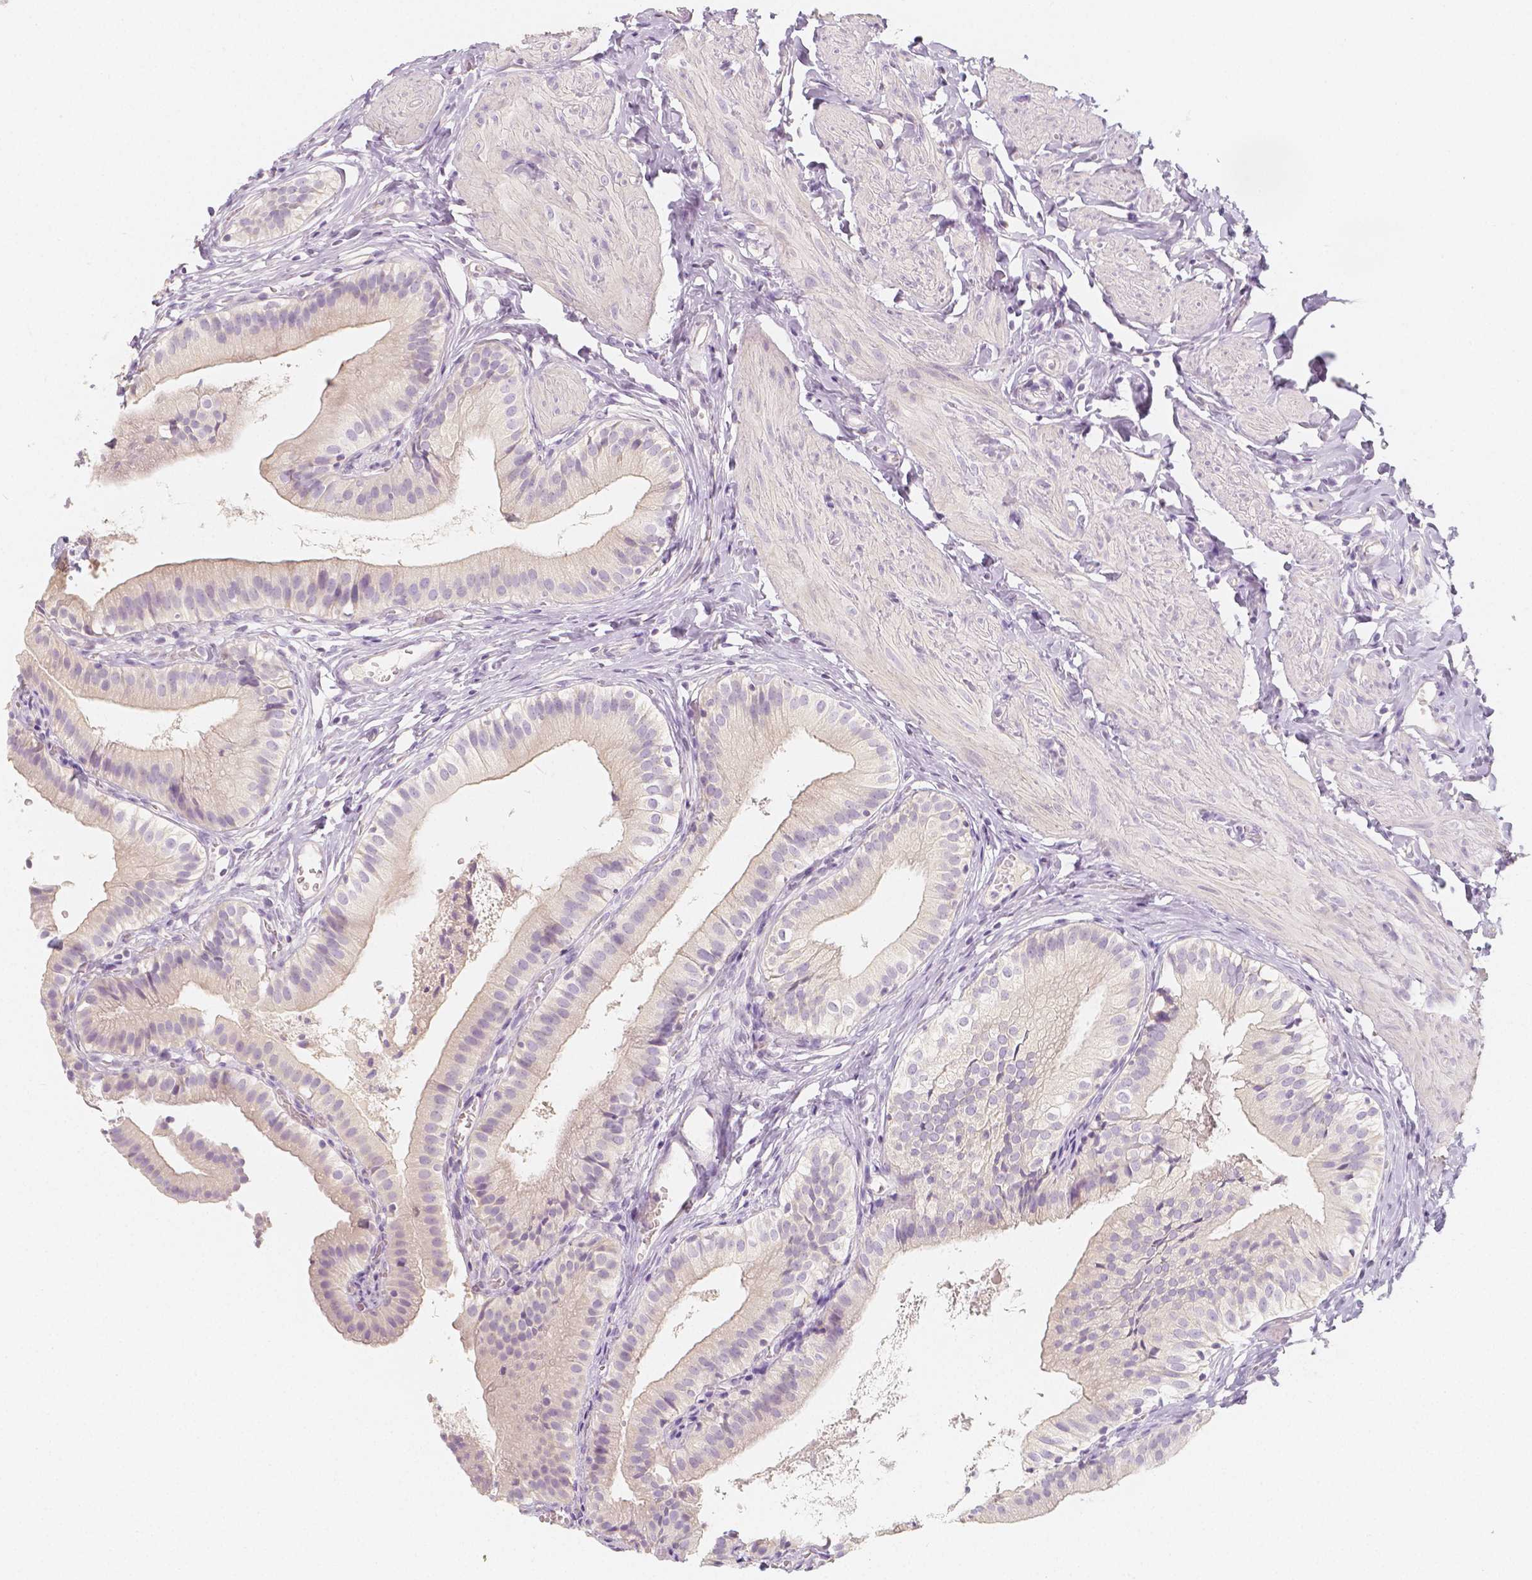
{"staining": {"intensity": "weak", "quantity": "<25%", "location": "cytoplasmic/membranous"}, "tissue": "gallbladder", "cell_type": "Glandular cells", "image_type": "normal", "snomed": [{"axis": "morphology", "description": "Normal tissue, NOS"}, {"axis": "topography", "description": "Gallbladder"}], "caption": "The immunohistochemistry (IHC) photomicrograph has no significant staining in glandular cells of gallbladder.", "gene": "BATF", "patient": {"sex": "female", "age": 47}}